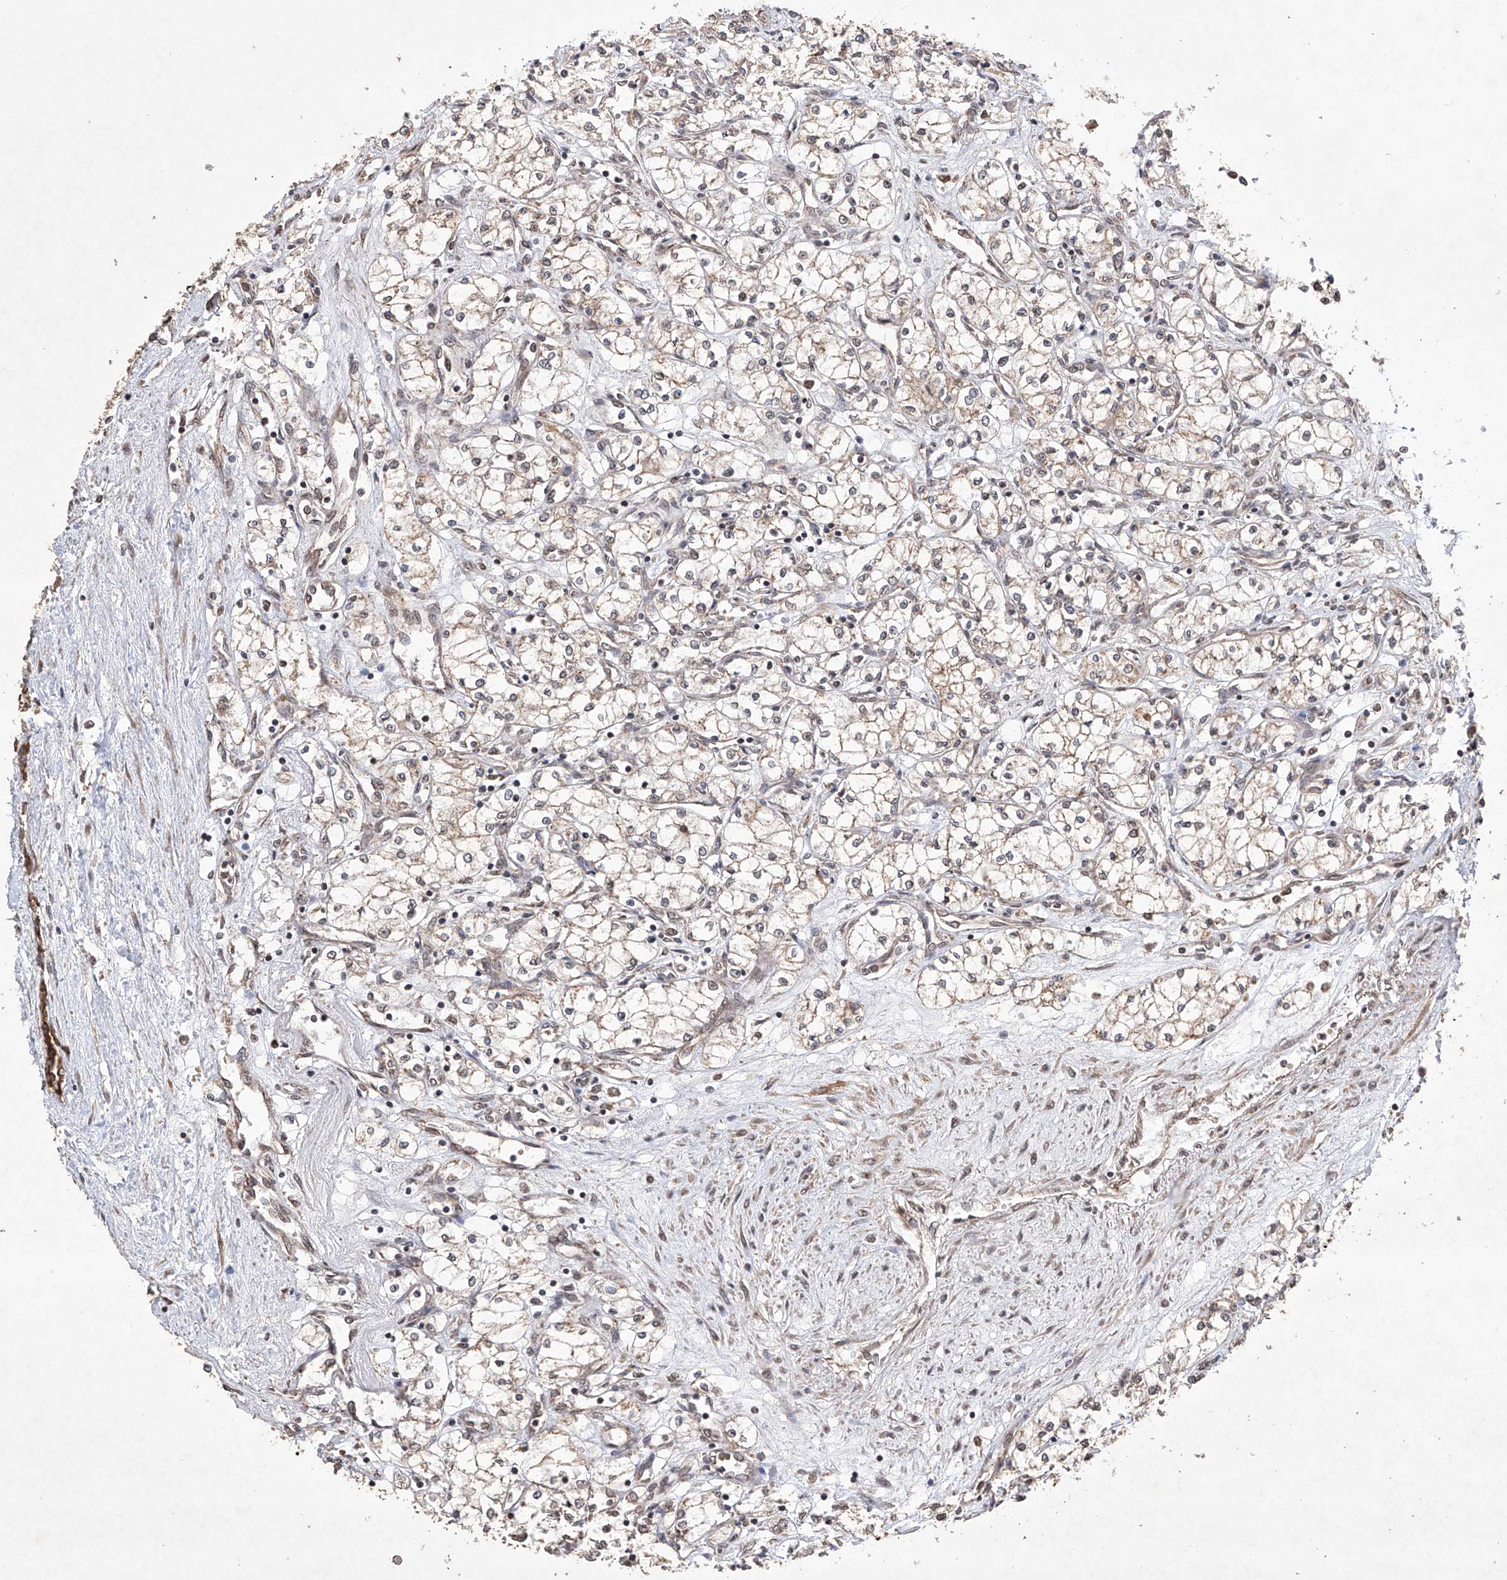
{"staining": {"intensity": "weak", "quantity": ">75%", "location": "cytoplasmic/membranous"}, "tissue": "renal cancer", "cell_type": "Tumor cells", "image_type": "cancer", "snomed": [{"axis": "morphology", "description": "Adenocarcinoma, NOS"}, {"axis": "topography", "description": "Kidney"}], "caption": "Human renal adenocarcinoma stained for a protein (brown) displays weak cytoplasmic/membranous positive positivity in about >75% of tumor cells.", "gene": "LURAP1", "patient": {"sex": "male", "age": 59}}